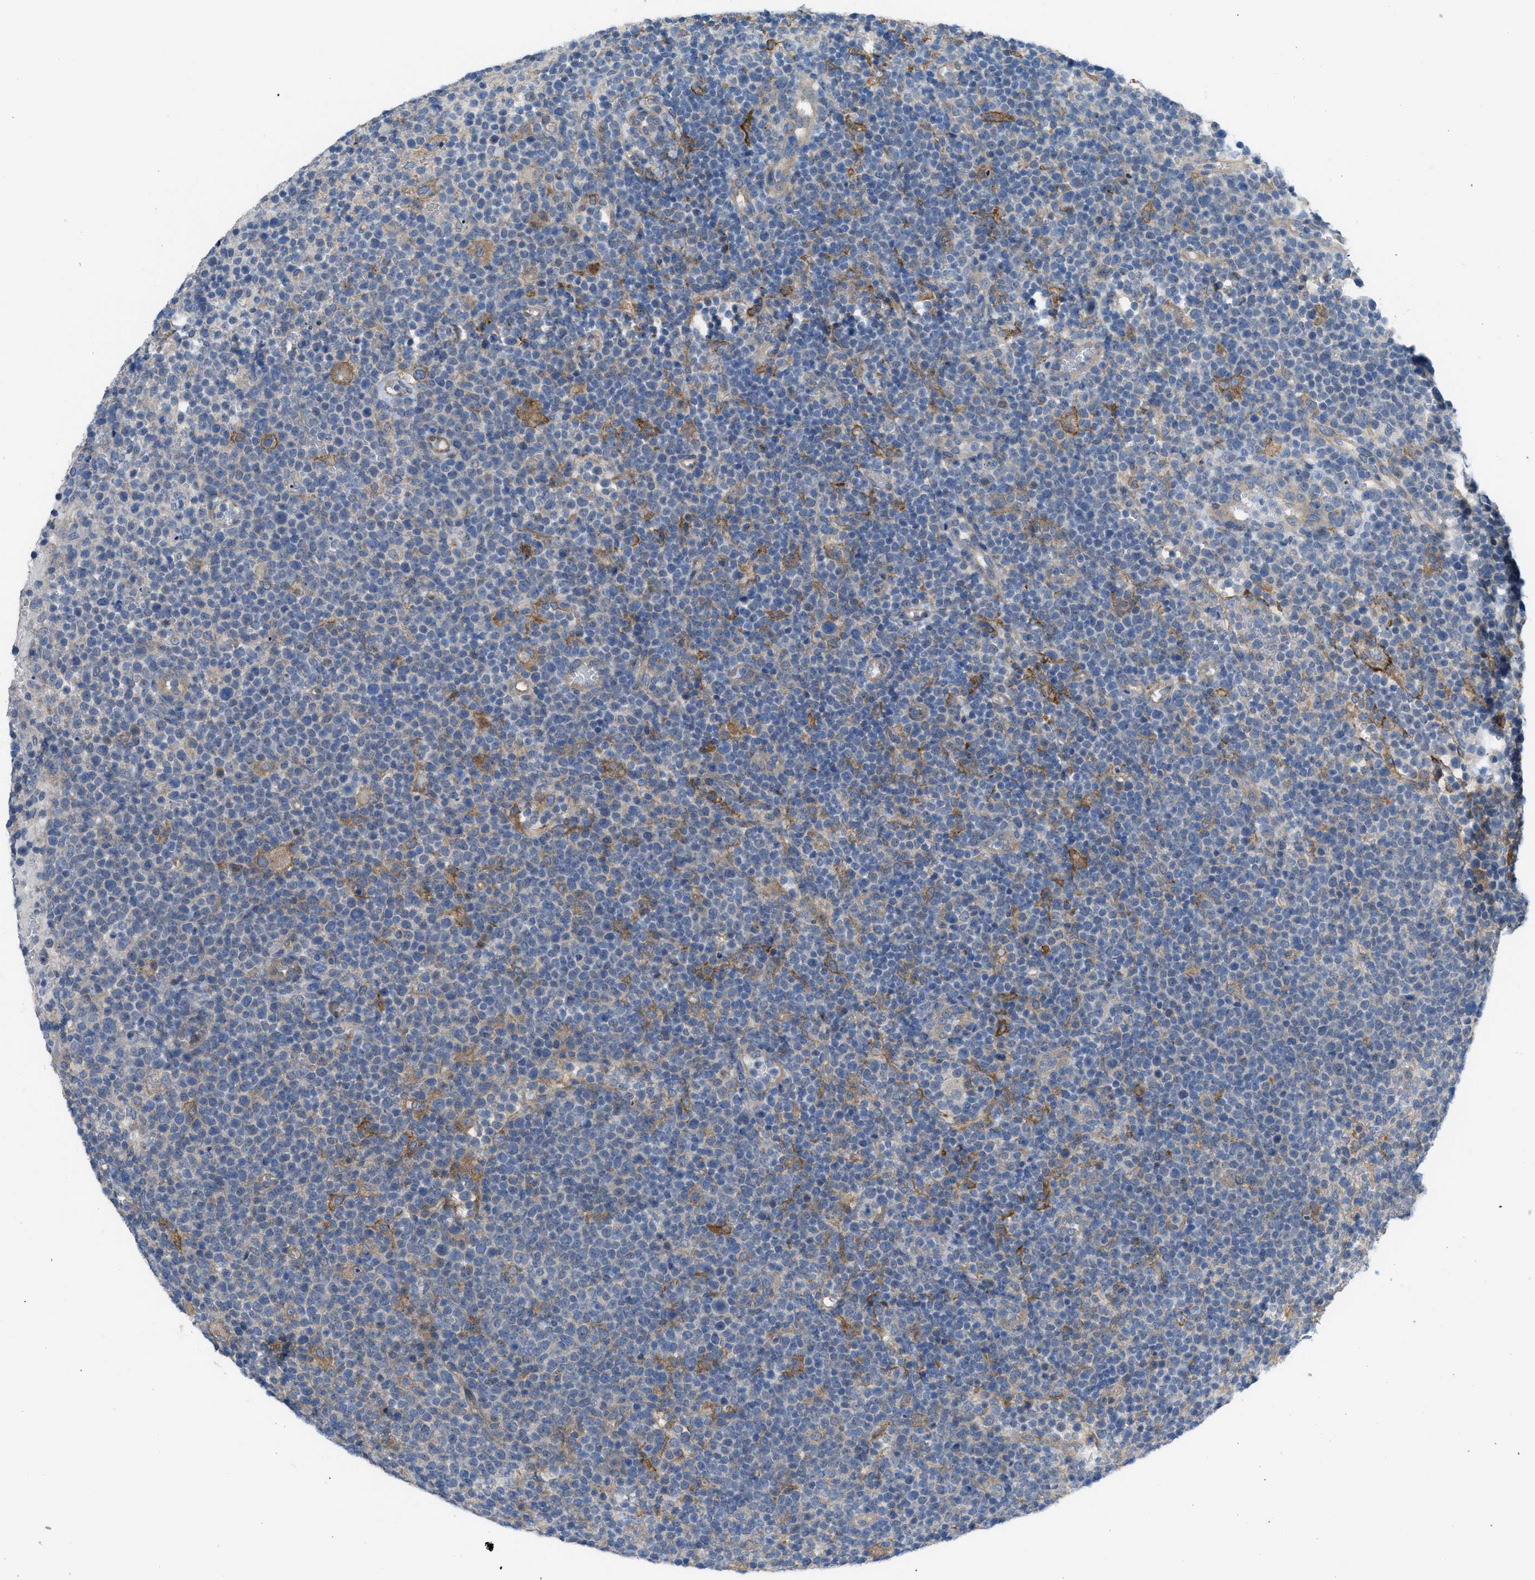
{"staining": {"intensity": "negative", "quantity": "none", "location": "none"}, "tissue": "lymphoma", "cell_type": "Tumor cells", "image_type": "cancer", "snomed": [{"axis": "morphology", "description": "Malignant lymphoma, non-Hodgkin's type, High grade"}, {"axis": "topography", "description": "Lymph node"}], "caption": "Immunohistochemical staining of lymphoma displays no significant expression in tumor cells. The staining is performed using DAB brown chromogen with nuclei counter-stained in using hematoxylin.", "gene": "EGFR", "patient": {"sex": "male", "age": 61}}